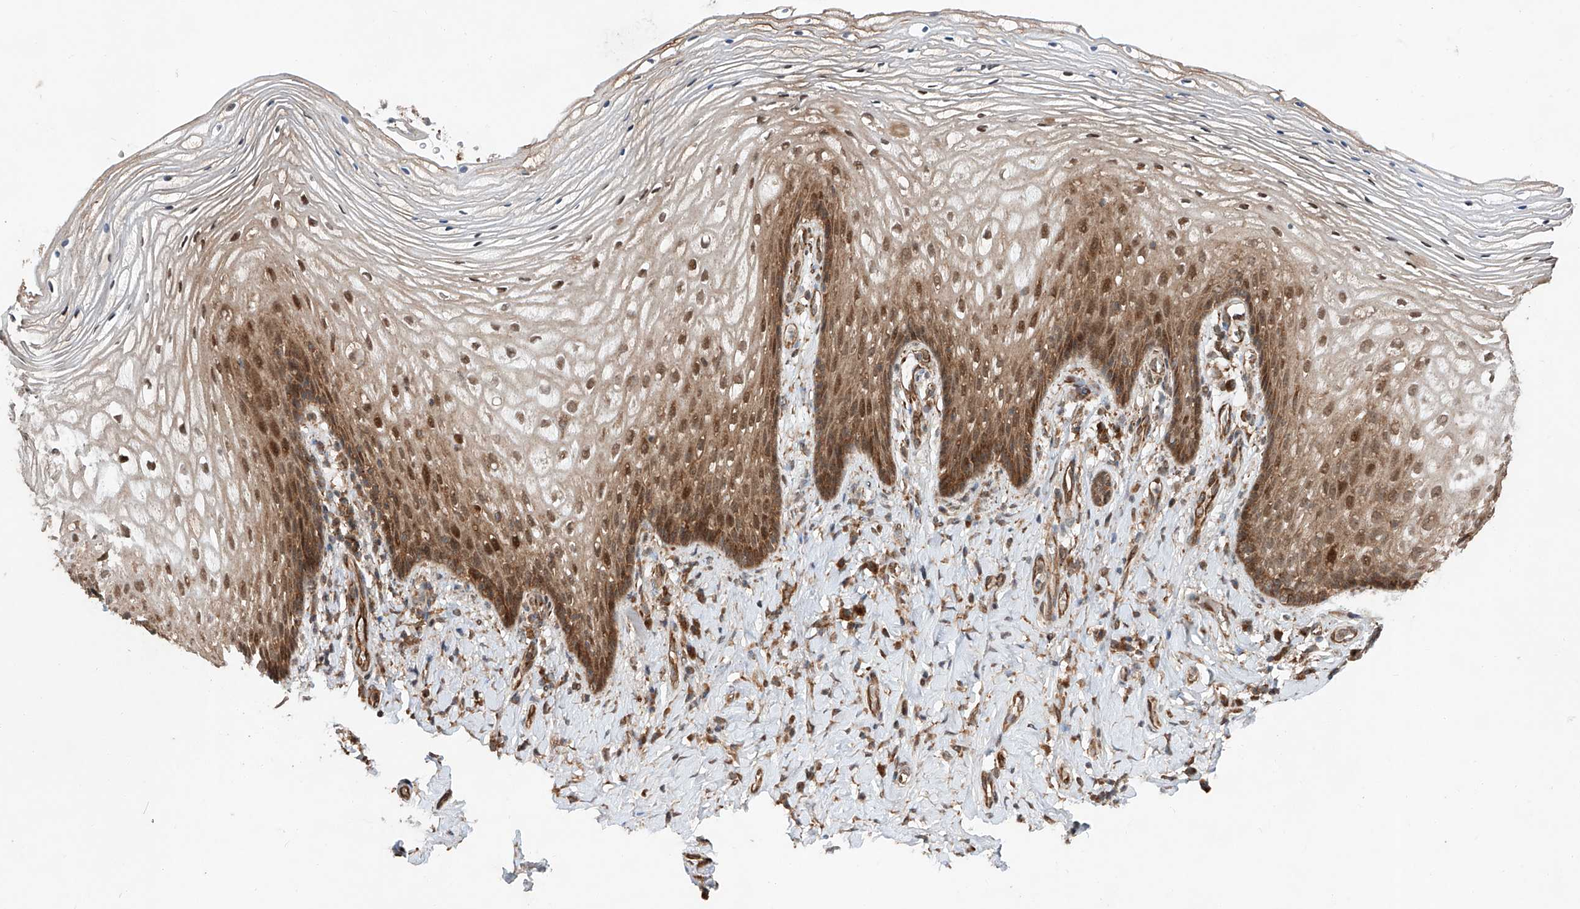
{"staining": {"intensity": "strong", "quantity": "25%-75%", "location": "cytoplasmic/membranous,nuclear"}, "tissue": "vagina", "cell_type": "Squamous epithelial cells", "image_type": "normal", "snomed": [{"axis": "morphology", "description": "Normal tissue, NOS"}, {"axis": "topography", "description": "Vagina"}], "caption": "Protein expression analysis of benign vagina shows strong cytoplasmic/membranous,nuclear positivity in about 25%-75% of squamous epithelial cells.", "gene": "ZFP28", "patient": {"sex": "female", "age": 60}}